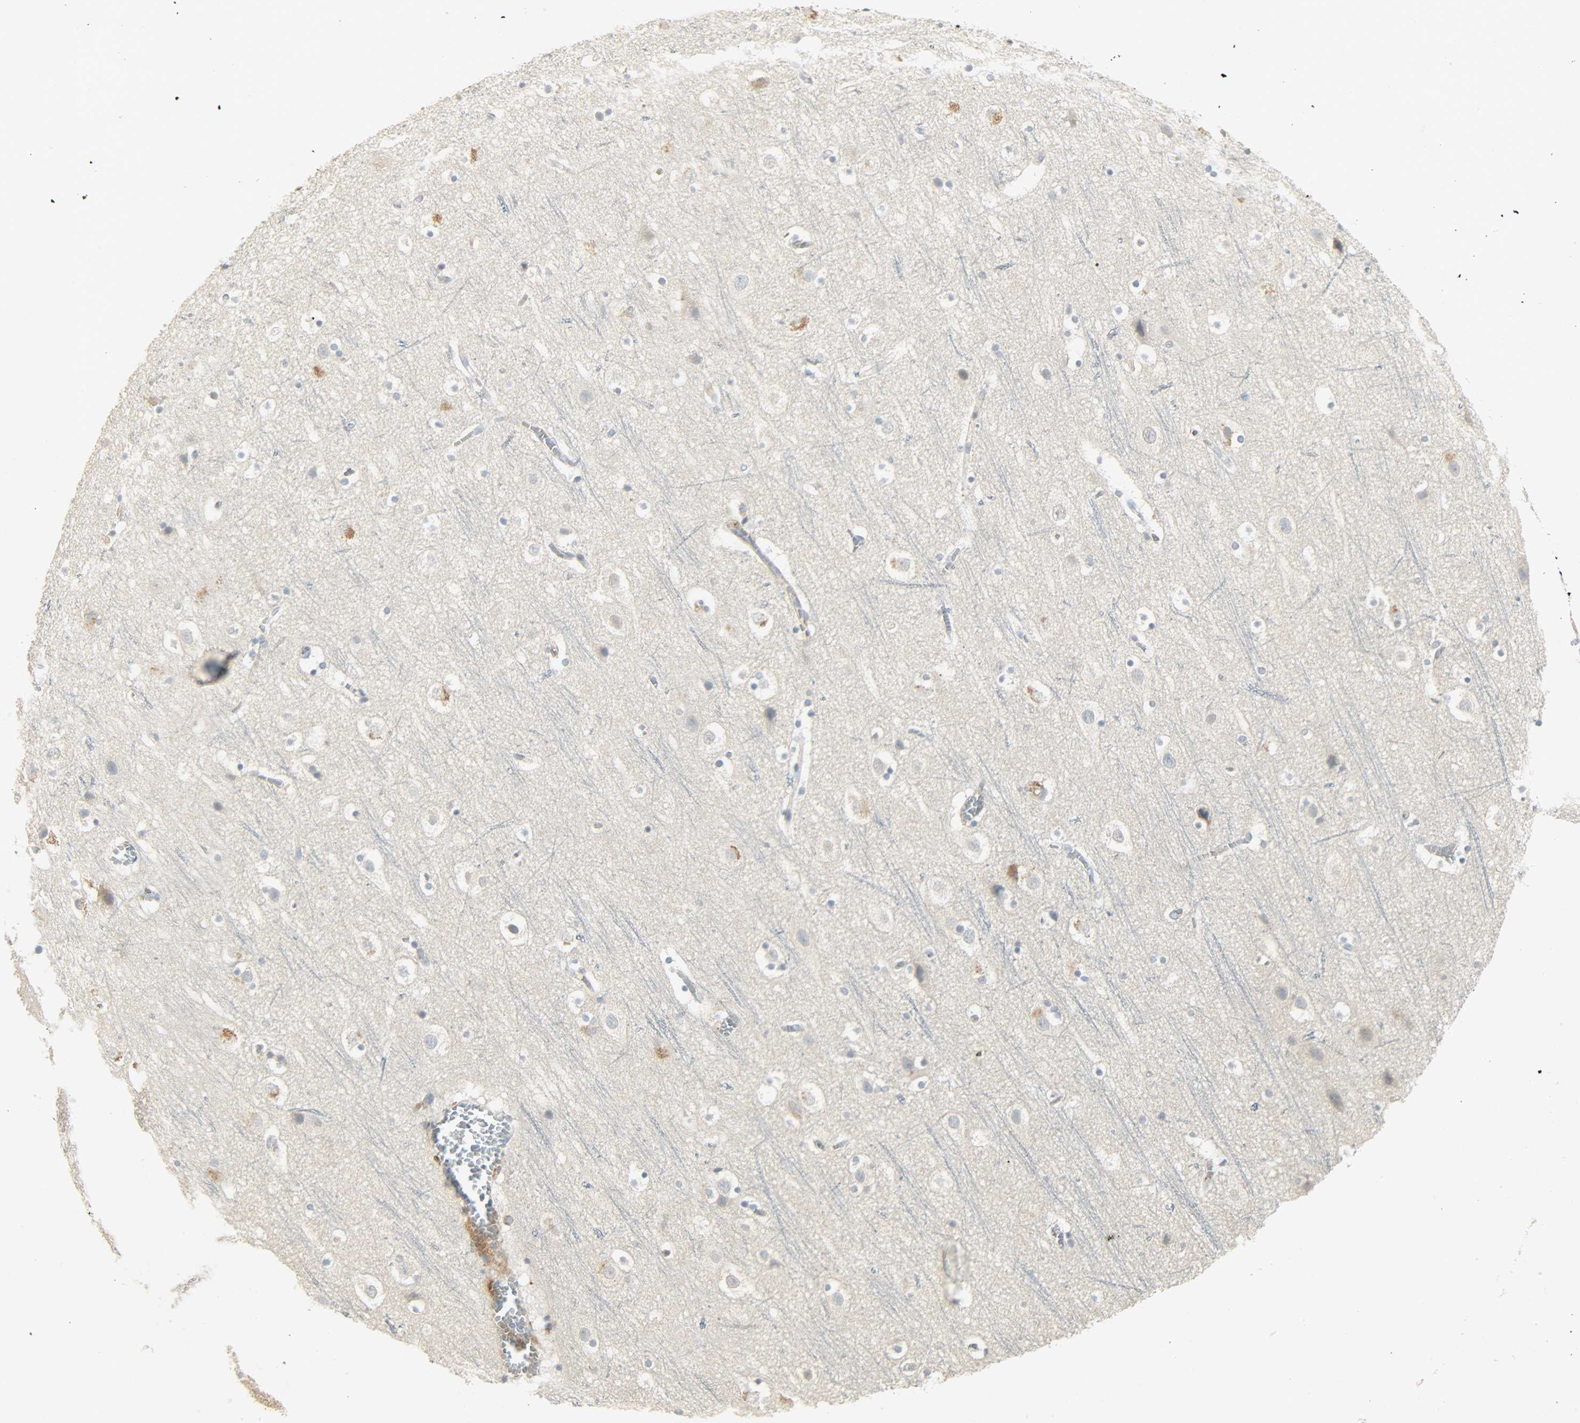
{"staining": {"intensity": "weak", "quantity": ">75%", "location": "cytoplasmic/membranous"}, "tissue": "cerebral cortex", "cell_type": "Endothelial cells", "image_type": "normal", "snomed": [{"axis": "morphology", "description": "Normal tissue, NOS"}, {"axis": "topography", "description": "Cerebral cortex"}], "caption": "Brown immunohistochemical staining in benign human cerebral cortex displays weak cytoplasmic/membranous staining in about >75% of endothelial cells.", "gene": "ENPEP", "patient": {"sex": "male", "age": 45}}